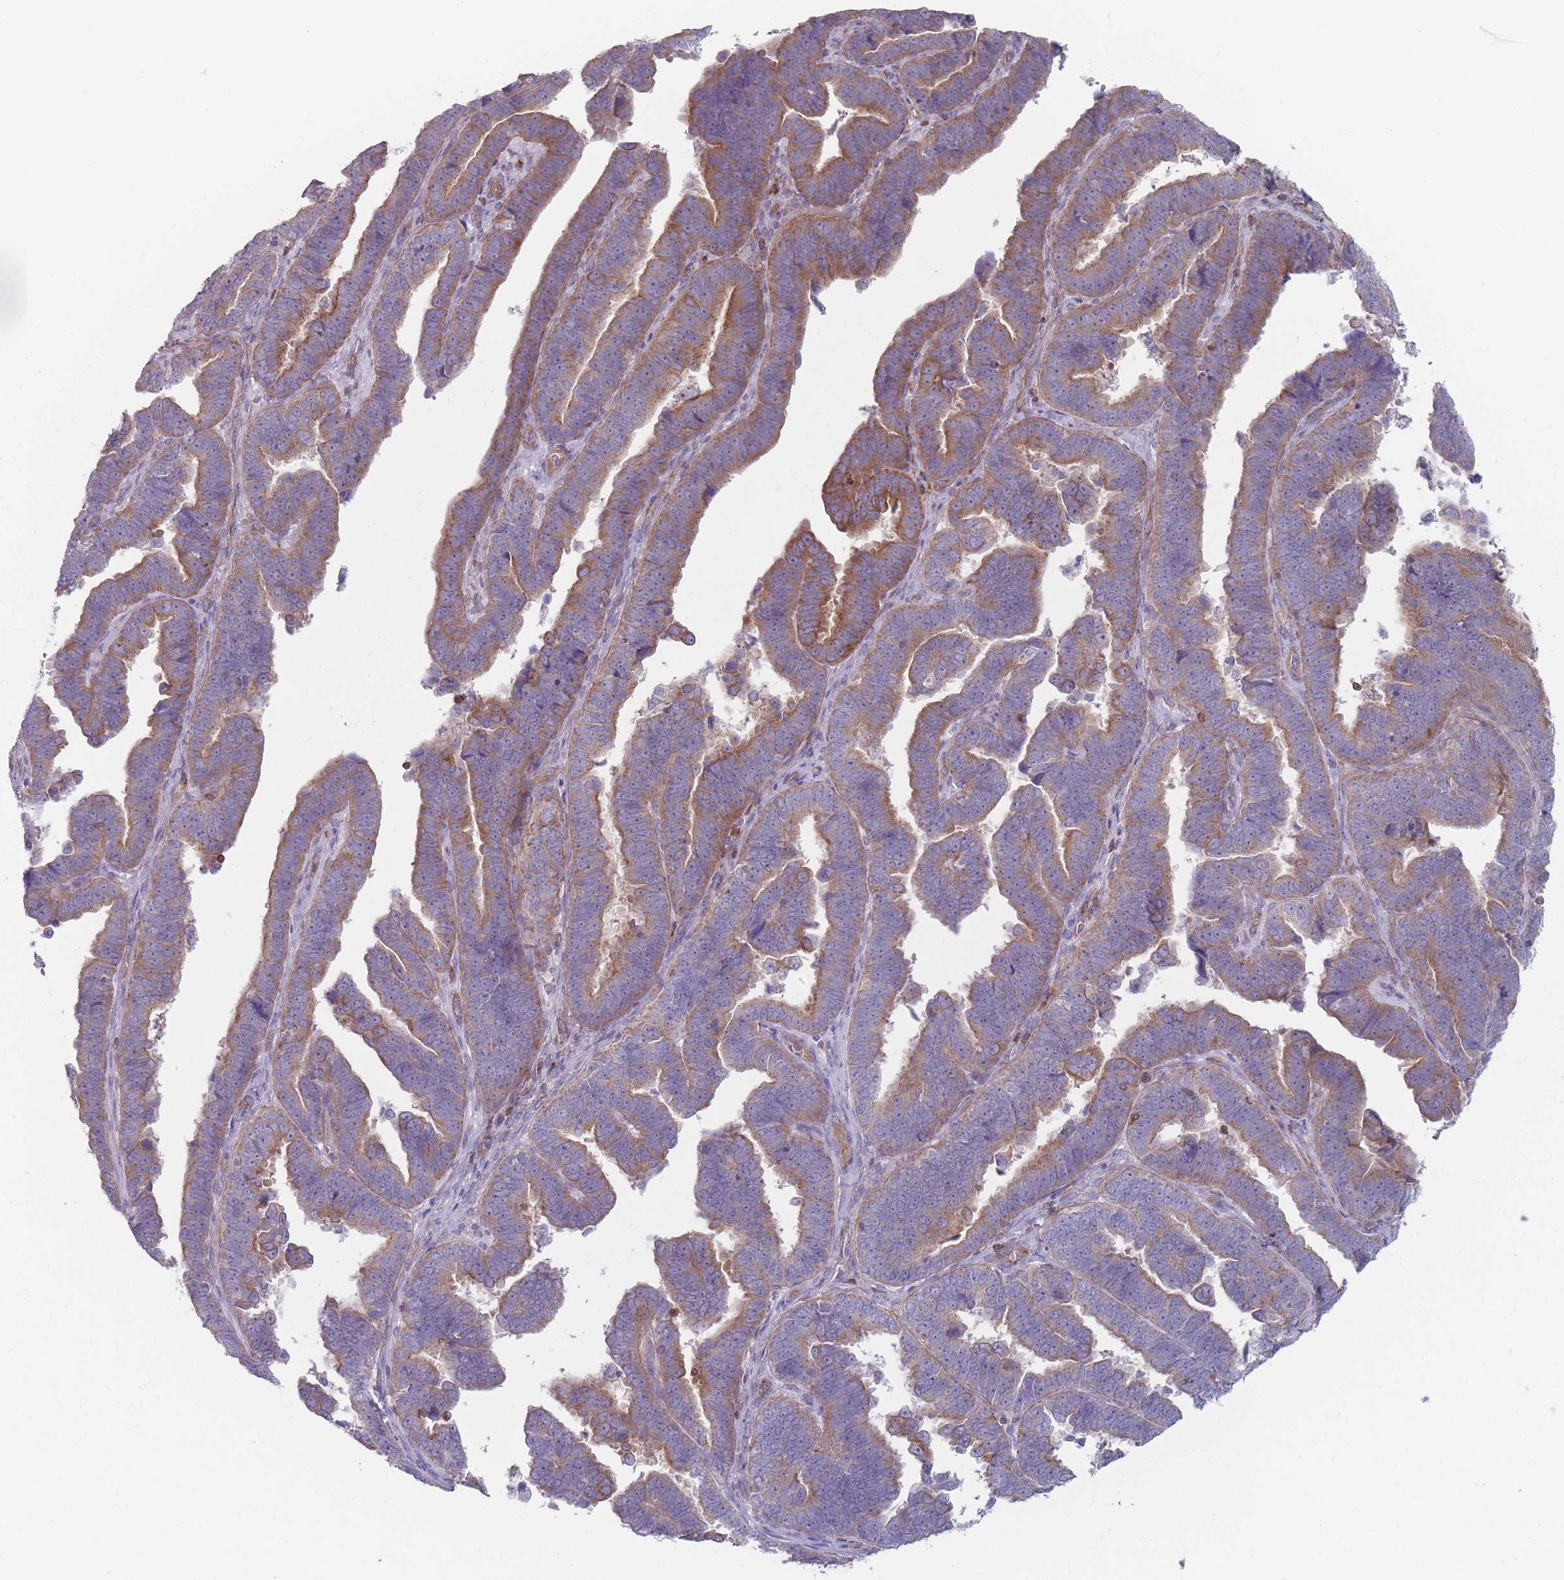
{"staining": {"intensity": "moderate", "quantity": ">75%", "location": "cytoplasmic/membranous"}, "tissue": "endometrial cancer", "cell_type": "Tumor cells", "image_type": "cancer", "snomed": [{"axis": "morphology", "description": "Adenocarcinoma, NOS"}, {"axis": "topography", "description": "Endometrium"}], "caption": "Immunohistochemistry (DAB (3,3'-diaminobenzidine)) staining of endometrial adenocarcinoma shows moderate cytoplasmic/membranous protein staining in about >75% of tumor cells.", "gene": "HSBP1L1", "patient": {"sex": "female", "age": 75}}